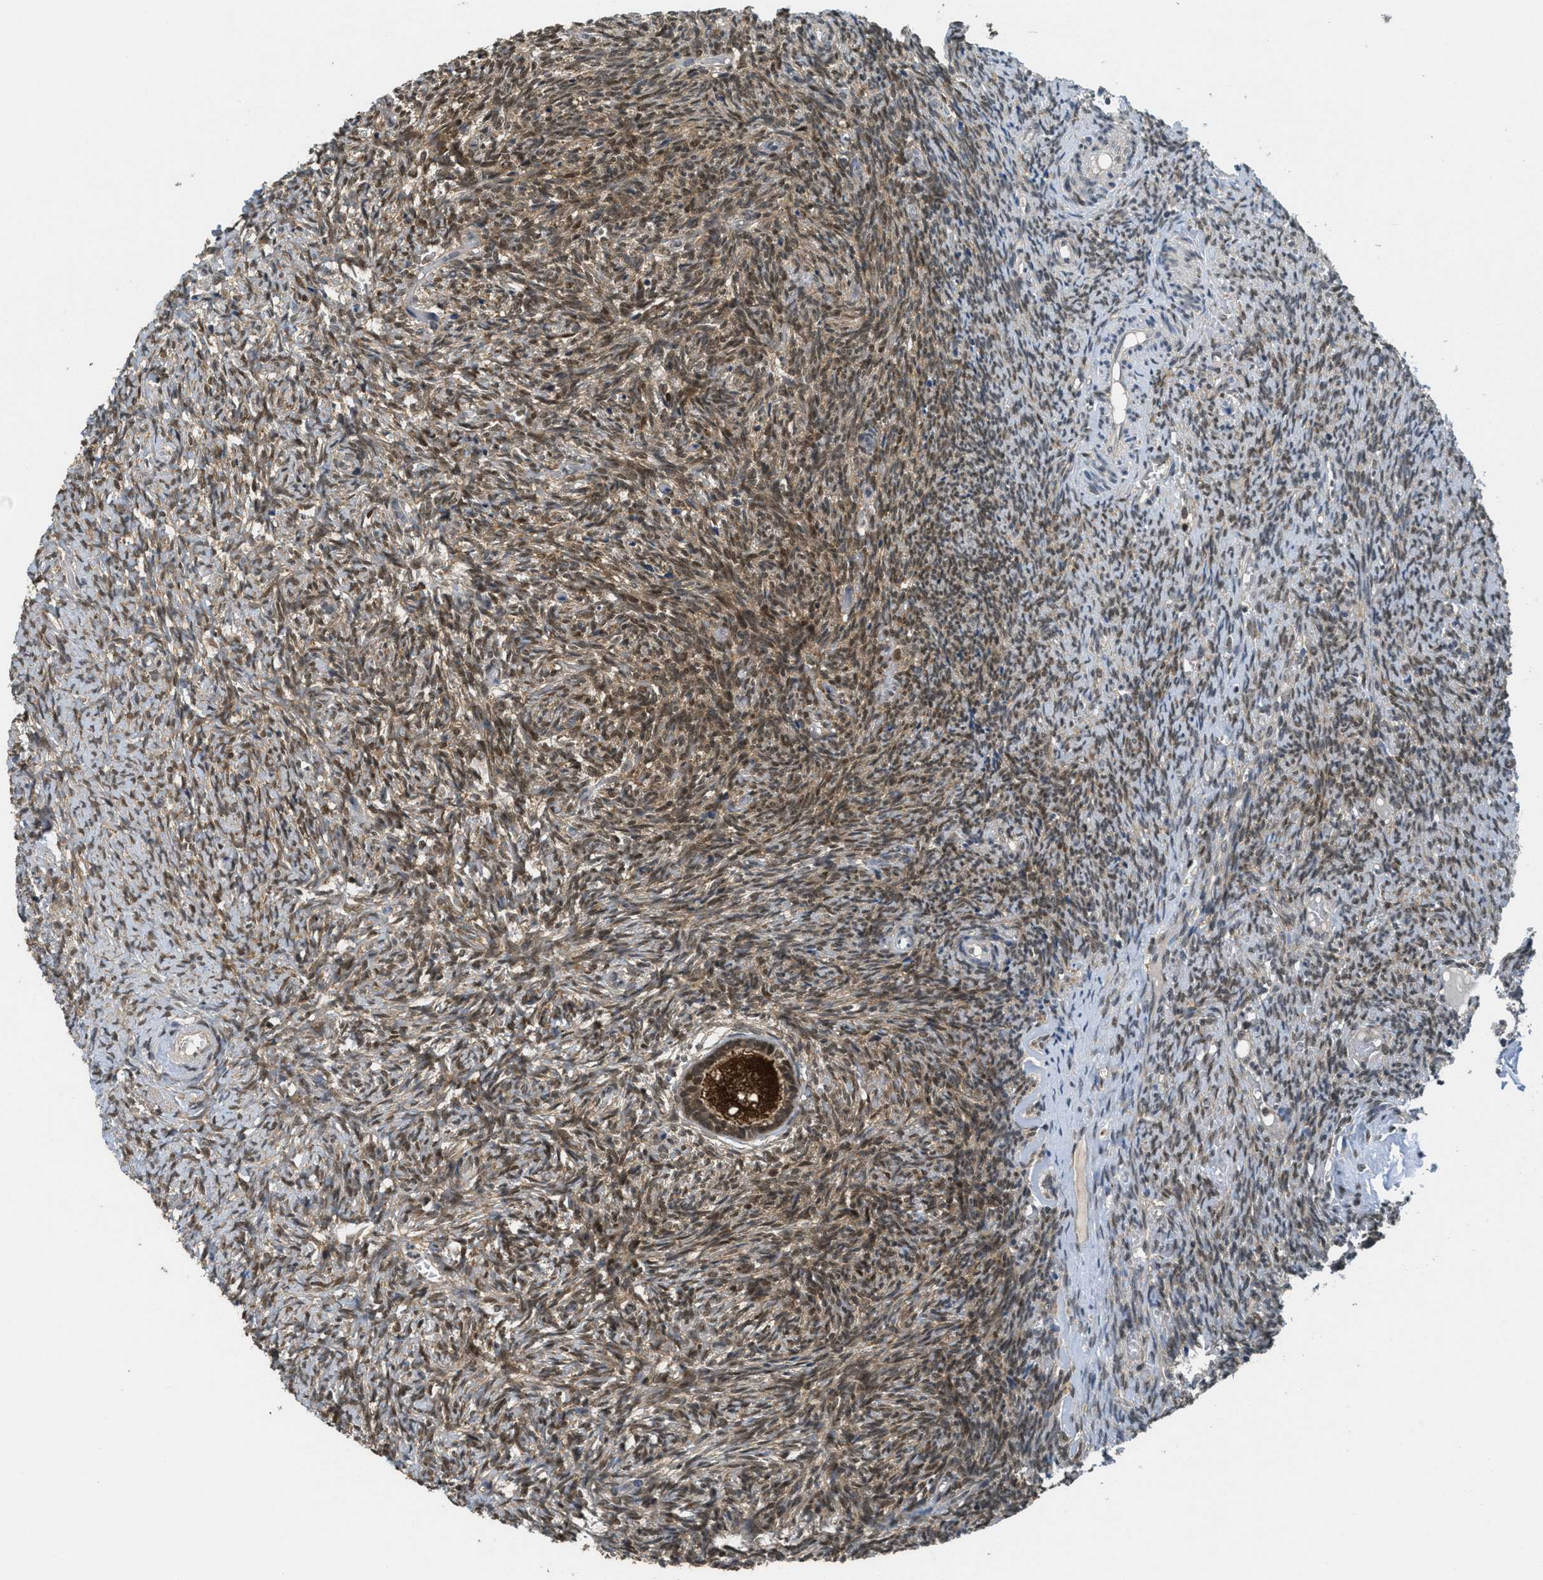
{"staining": {"intensity": "strong", "quantity": ">75%", "location": "cytoplasmic/membranous,nuclear"}, "tissue": "ovary", "cell_type": "Follicle cells", "image_type": "normal", "snomed": [{"axis": "morphology", "description": "Normal tissue, NOS"}, {"axis": "topography", "description": "Ovary"}], "caption": "Ovary stained with DAB immunohistochemistry displays high levels of strong cytoplasmic/membranous,nuclear positivity in about >75% of follicle cells.", "gene": "DNAJB1", "patient": {"sex": "female", "age": 41}}